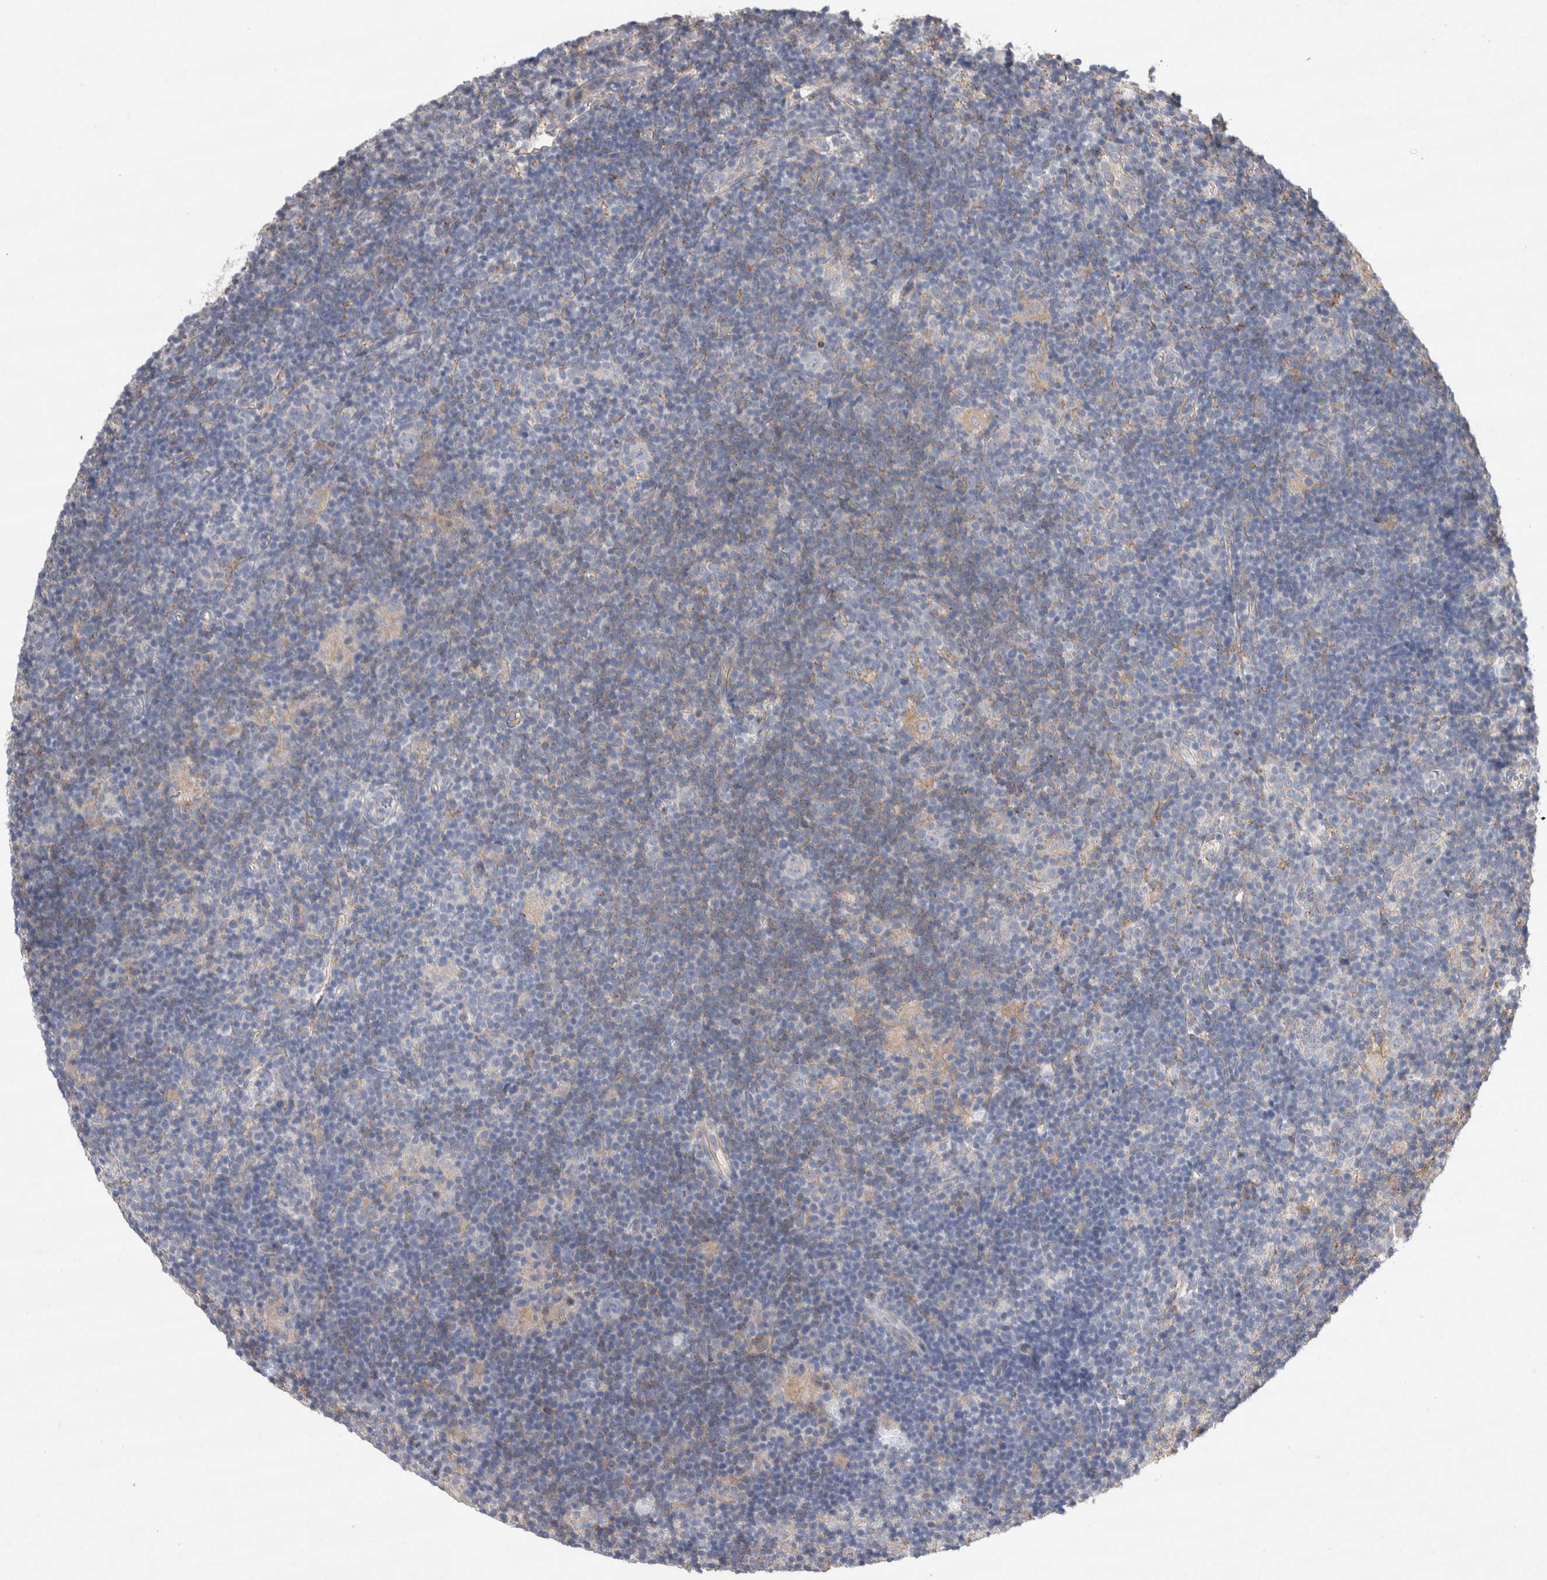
{"staining": {"intensity": "negative", "quantity": "none", "location": "none"}, "tissue": "lymphoma", "cell_type": "Tumor cells", "image_type": "cancer", "snomed": [{"axis": "morphology", "description": "Hodgkin's disease, NOS"}, {"axis": "topography", "description": "Lymph node"}], "caption": "A histopathology image of Hodgkin's disease stained for a protein exhibits no brown staining in tumor cells.", "gene": "GCNA", "patient": {"sex": "female", "age": 57}}